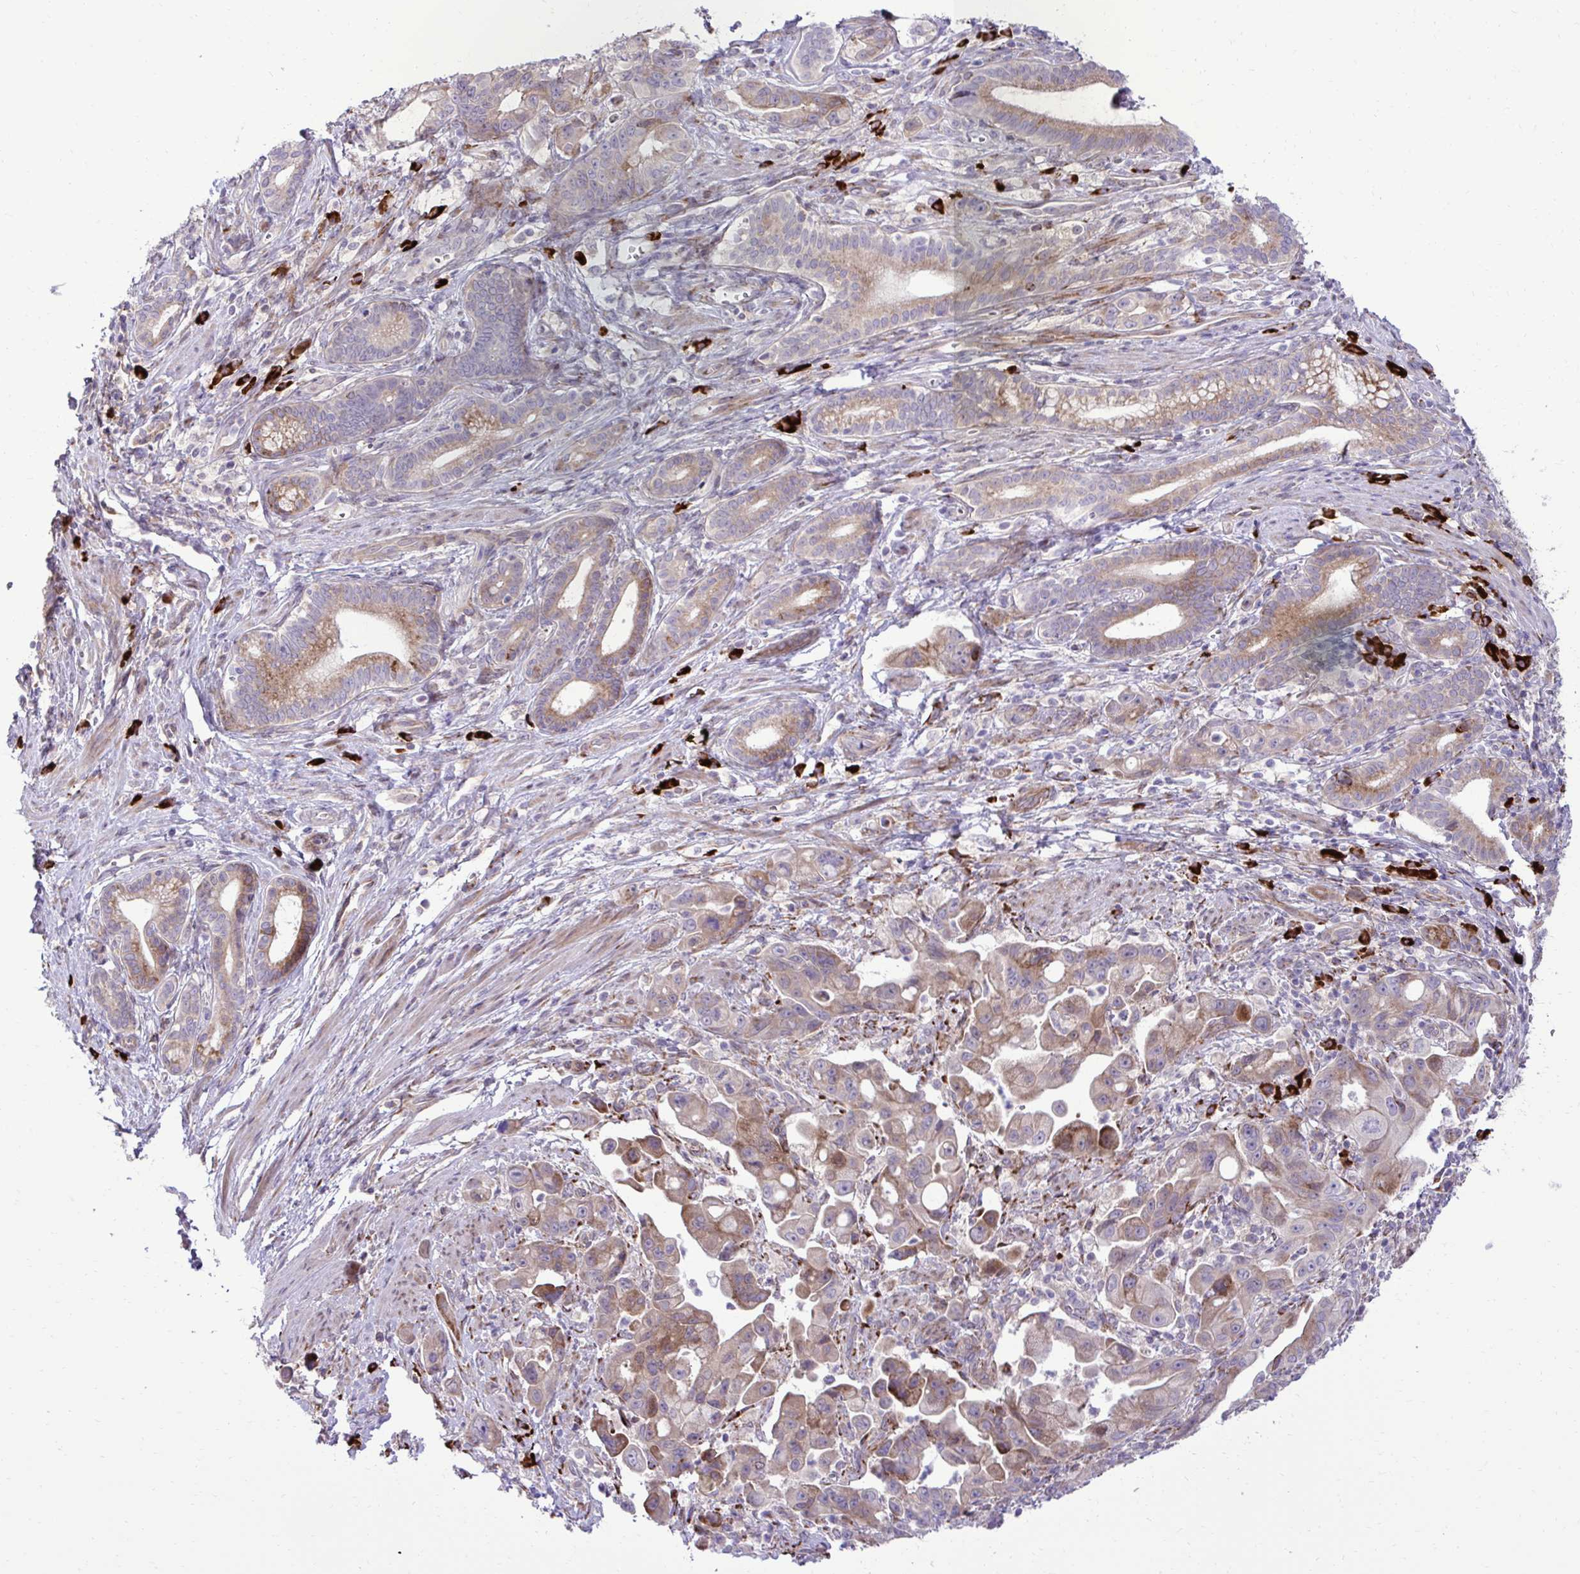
{"staining": {"intensity": "strong", "quantity": "25%-75%", "location": "cytoplasmic/membranous"}, "tissue": "pancreatic cancer", "cell_type": "Tumor cells", "image_type": "cancer", "snomed": [{"axis": "morphology", "description": "Adenocarcinoma, NOS"}, {"axis": "topography", "description": "Pancreas"}], "caption": "Immunohistochemical staining of human pancreatic cancer shows strong cytoplasmic/membranous protein positivity in approximately 25%-75% of tumor cells.", "gene": "LIMS1", "patient": {"sex": "male", "age": 68}}